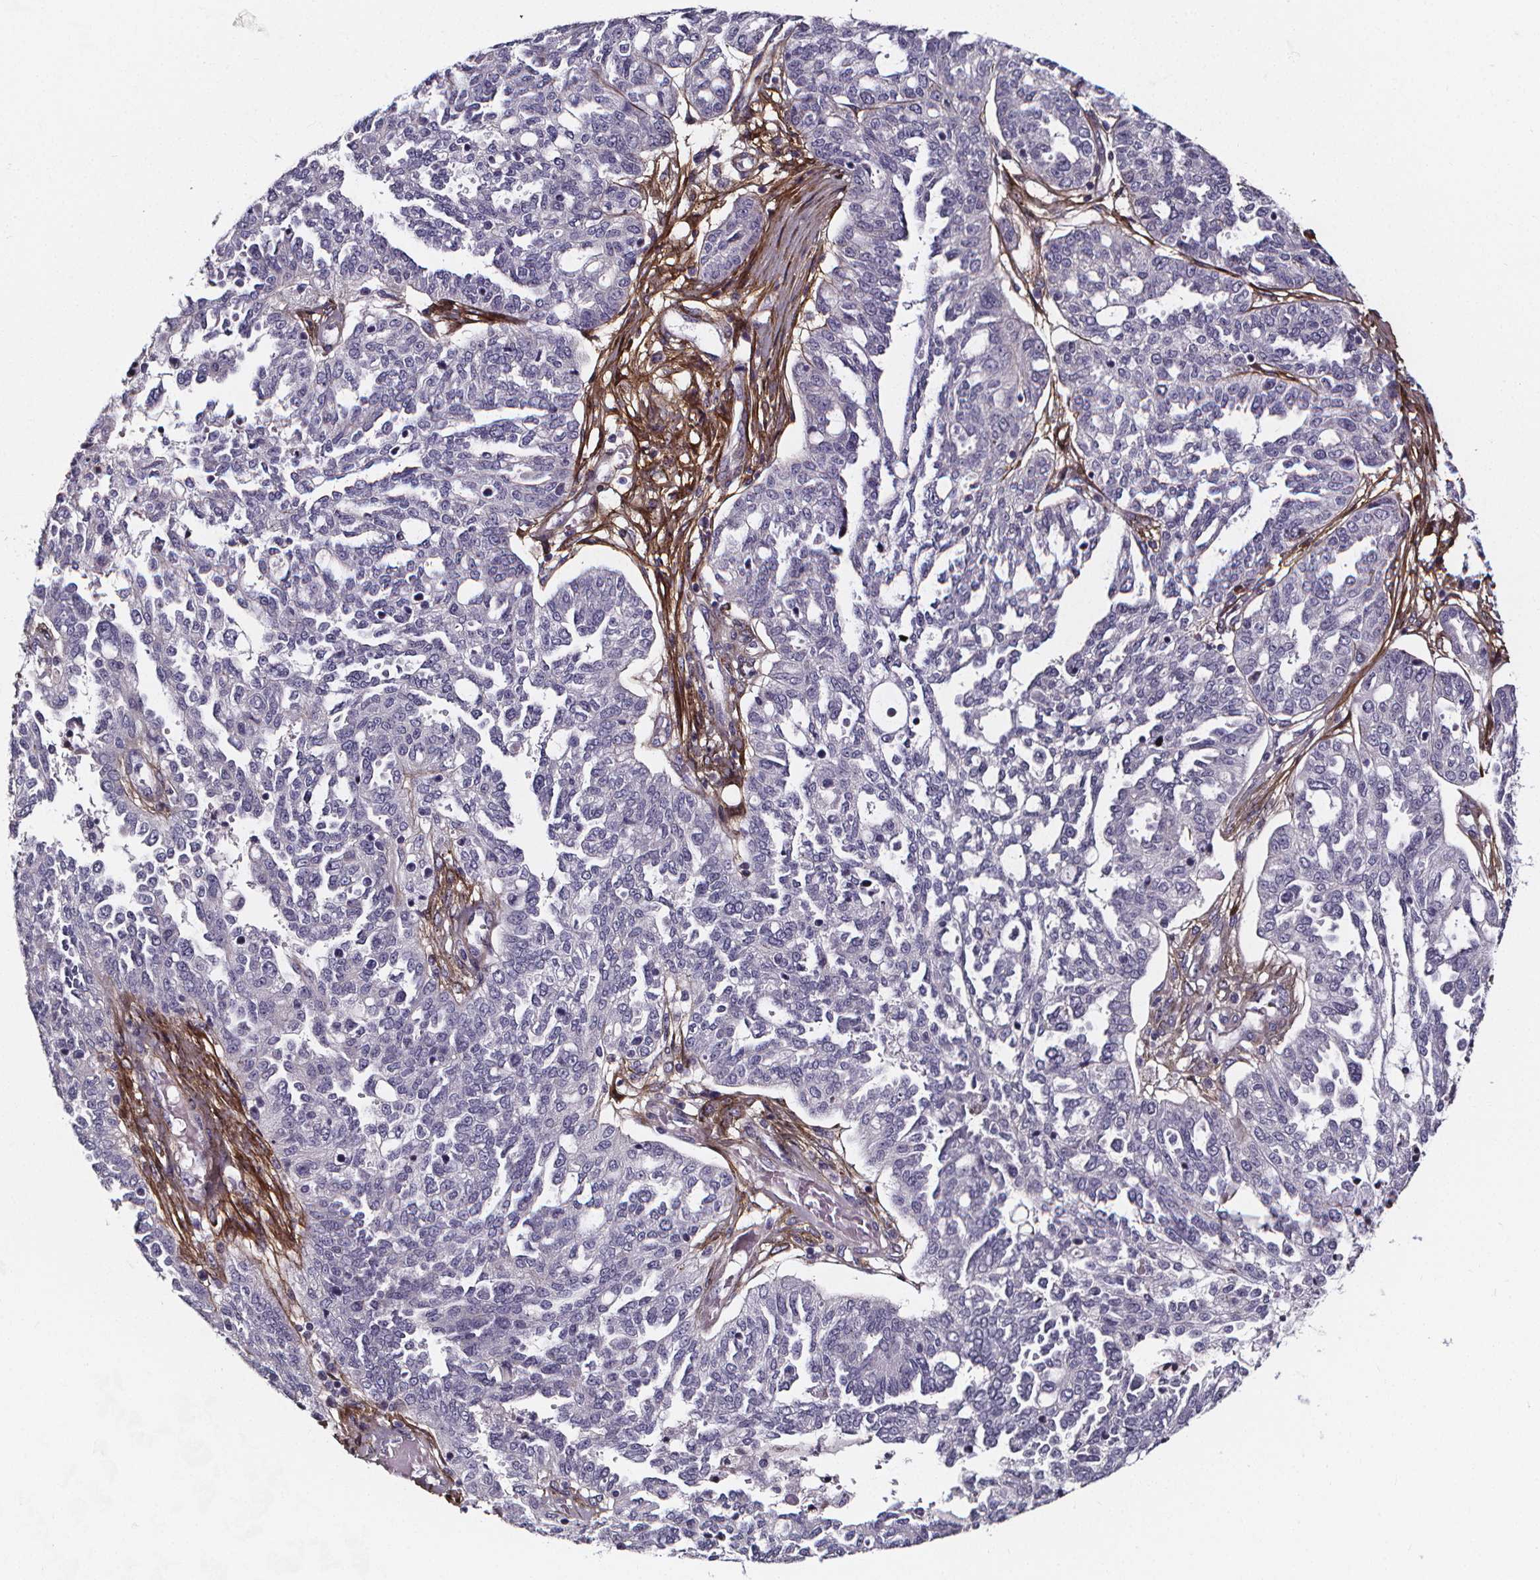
{"staining": {"intensity": "negative", "quantity": "none", "location": "none"}, "tissue": "ovarian cancer", "cell_type": "Tumor cells", "image_type": "cancer", "snomed": [{"axis": "morphology", "description": "Cystadenocarcinoma, serous, NOS"}, {"axis": "topography", "description": "Ovary"}], "caption": "IHC photomicrograph of neoplastic tissue: human ovarian cancer (serous cystadenocarcinoma) stained with DAB (3,3'-diaminobenzidine) shows no significant protein expression in tumor cells.", "gene": "AEBP1", "patient": {"sex": "female", "age": 67}}